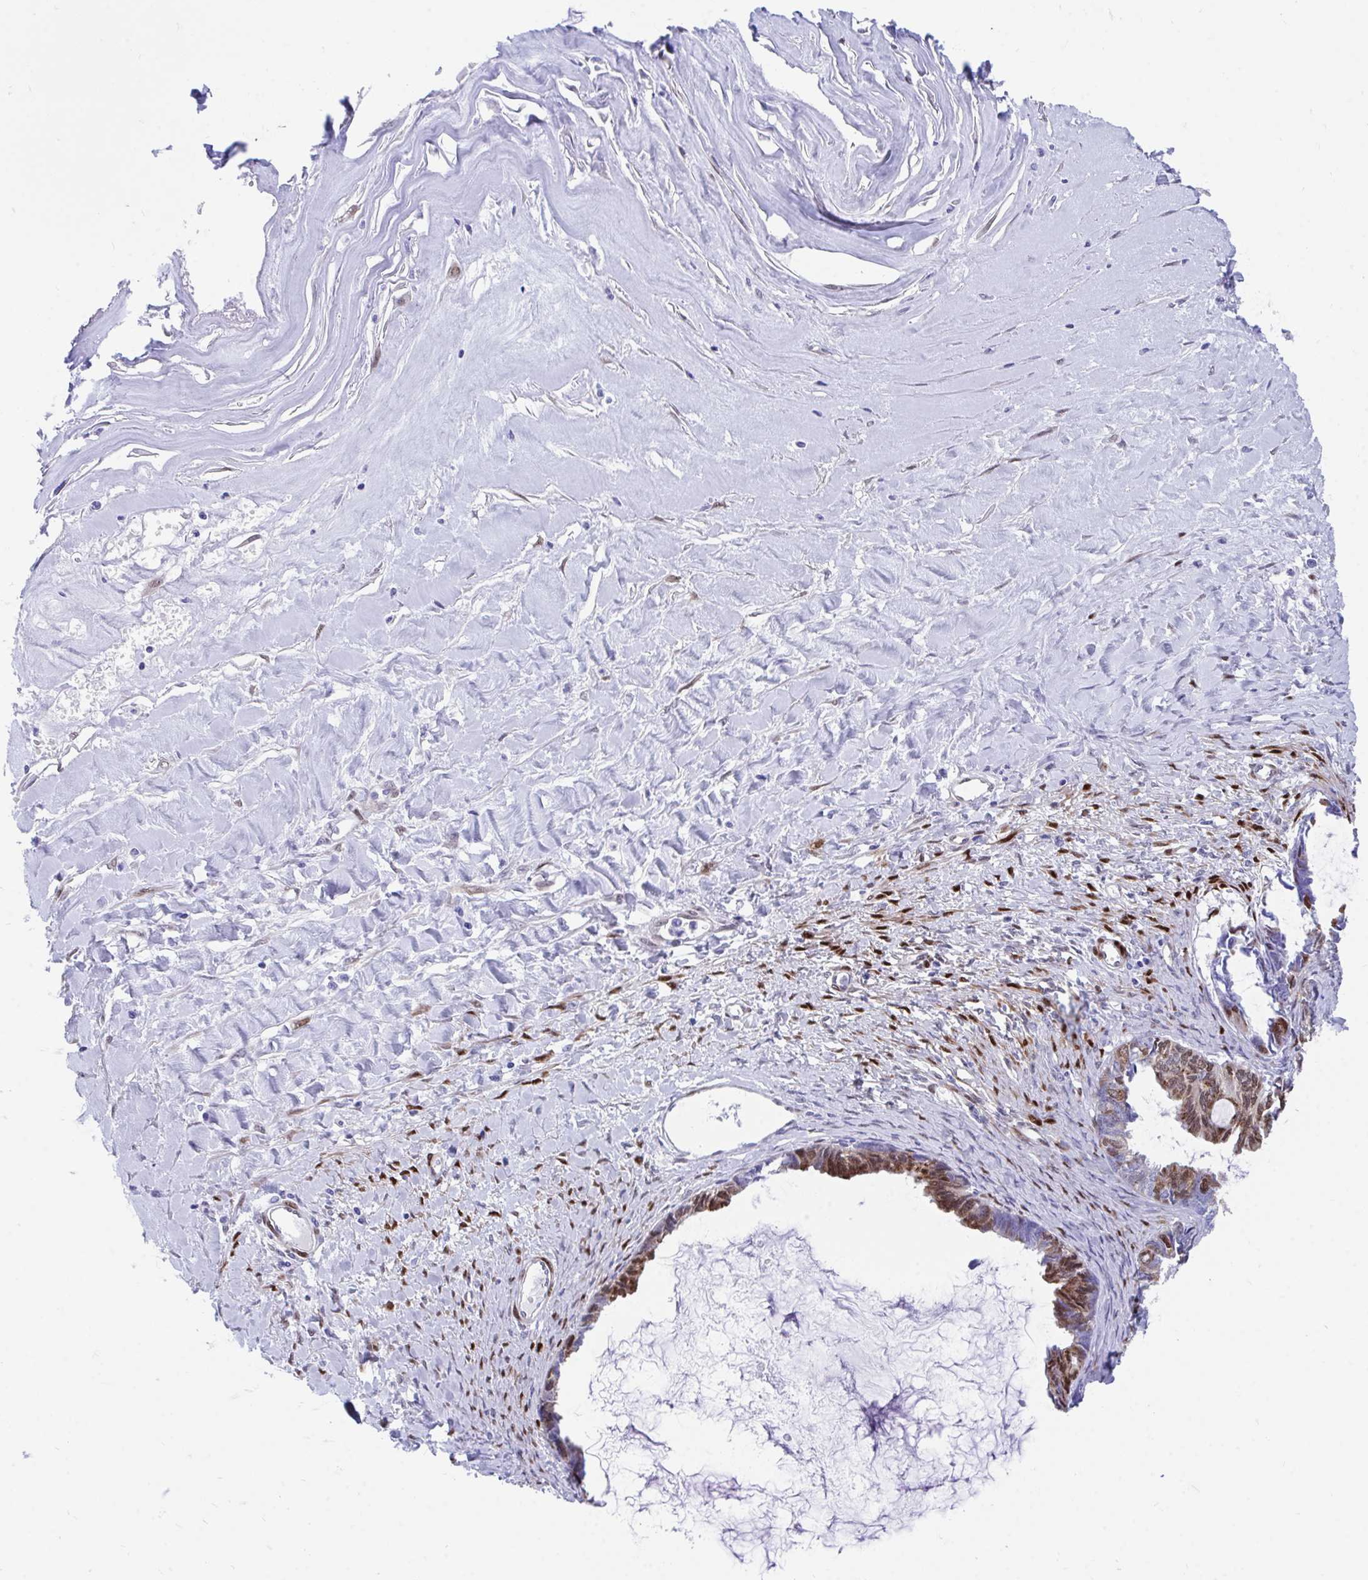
{"staining": {"intensity": "moderate", "quantity": "25%-75%", "location": "nuclear"}, "tissue": "ovarian cancer", "cell_type": "Tumor cells", "image_type": "cancer", "snomed": [{"axis": "morphology", "description": "Cystadenocarcinoma, mucinous, NOS"}, {"axis": "topography", "description": "Ovary"}], "caption": "The histopathology image shows staining of mucinous cystadenocarcinoma (ovarian), revealing moderate nuclear protein expression (brown color) within tumor cells.", "gene": "RBPMS", "patient": {"sex": "female", "age": 61}}